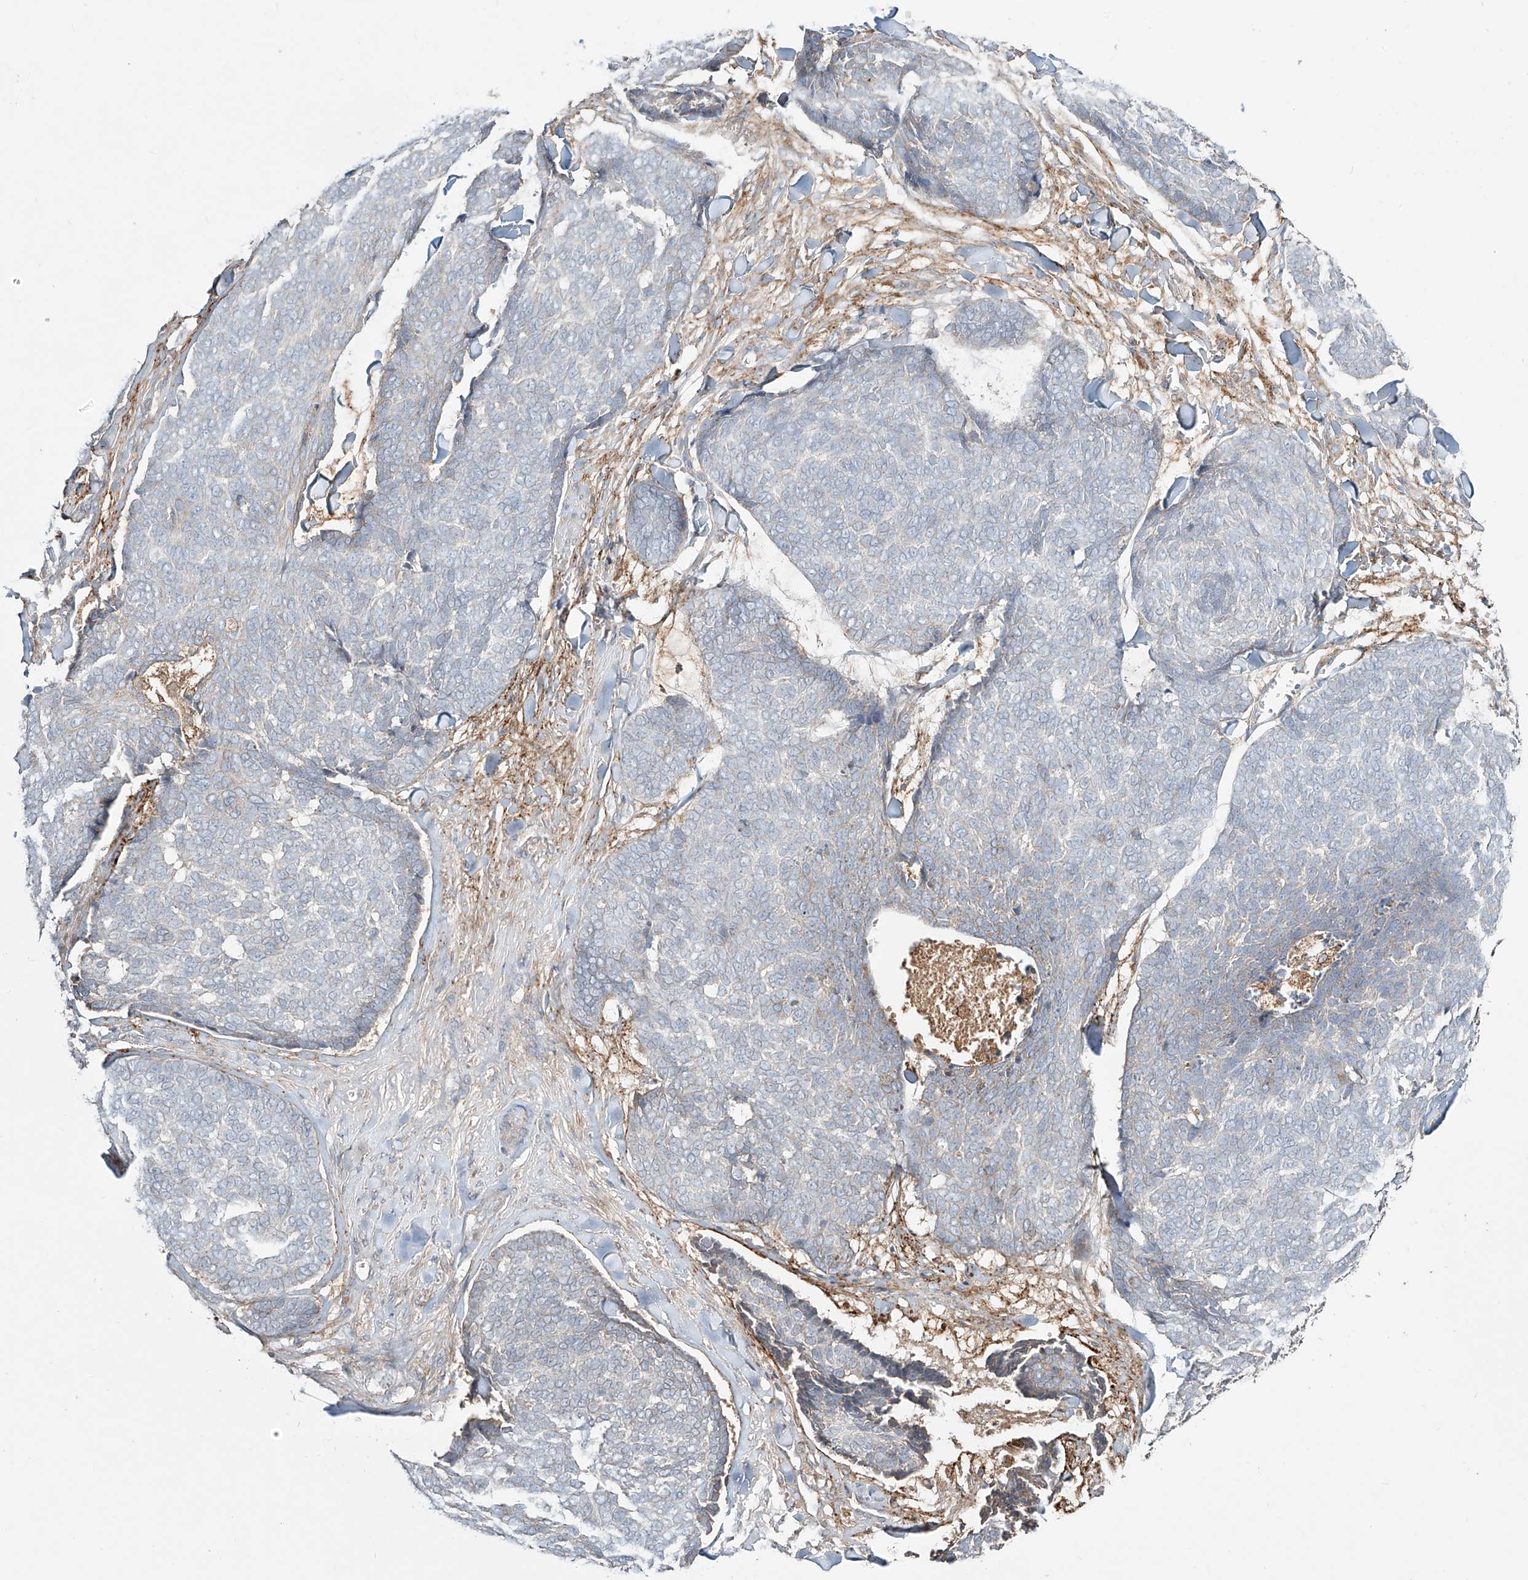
{"staining": {"intensity": "weak", "quantity": "<25%", "location": "cytoplasmic/membranous"}, "tissue": "skin cancer", "cell_type": "Tumor cells", "image_type": "cancer", "snomed": [{"axis": "morphology", "description": "Basal cell carcinoma"}, {"axis": "topography", "description": "Skin"}], "caption": "Micrograph shows no protein positivity in tumor cells of skin cancer tissue. (DAB IHC visualized using brightfield microscopy, high magnification).", "gene": "ERO1A", "patient": {"sex": "male", "age": 84}}